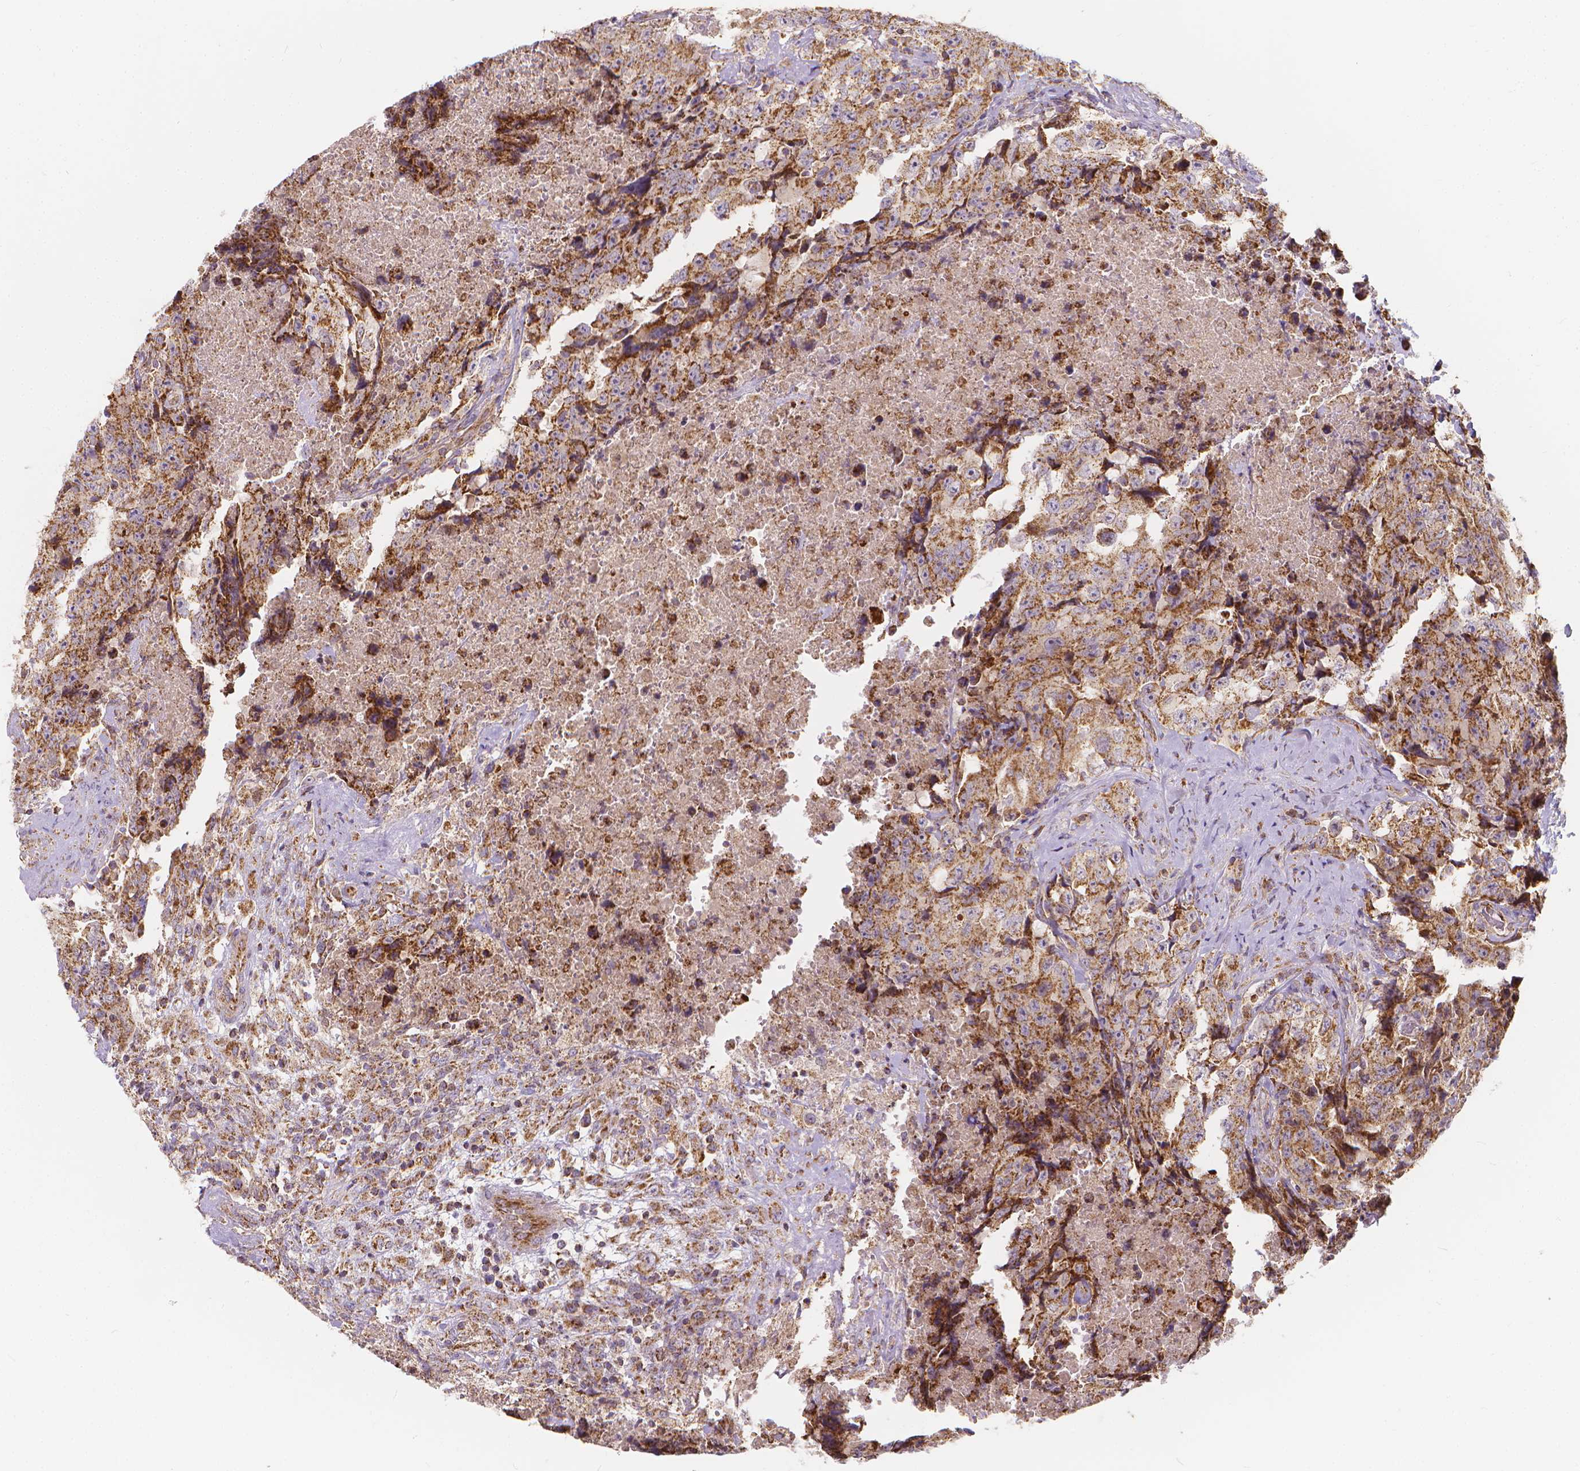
{"staining": {"intensity": "moderate", "quantity": ">75%", "location": "cytoplasmic/membranous"}, "tissue": "testis cancer", "cell_type": "Tumor cells", "image_type": "cancer", "snomed": [{"axis": "morphology", "description": "Carcinoma, Embryonal, NOS"}, {"axis": "topography", "description": "Testis"}], "caption": "Testis embryonal carcinoma stained for a protein shows moderate cytoplasmic/membranous positivity in tumor cells.", "gene": "SNCAIP", "patient": {"sex": "male", "age": 24}}